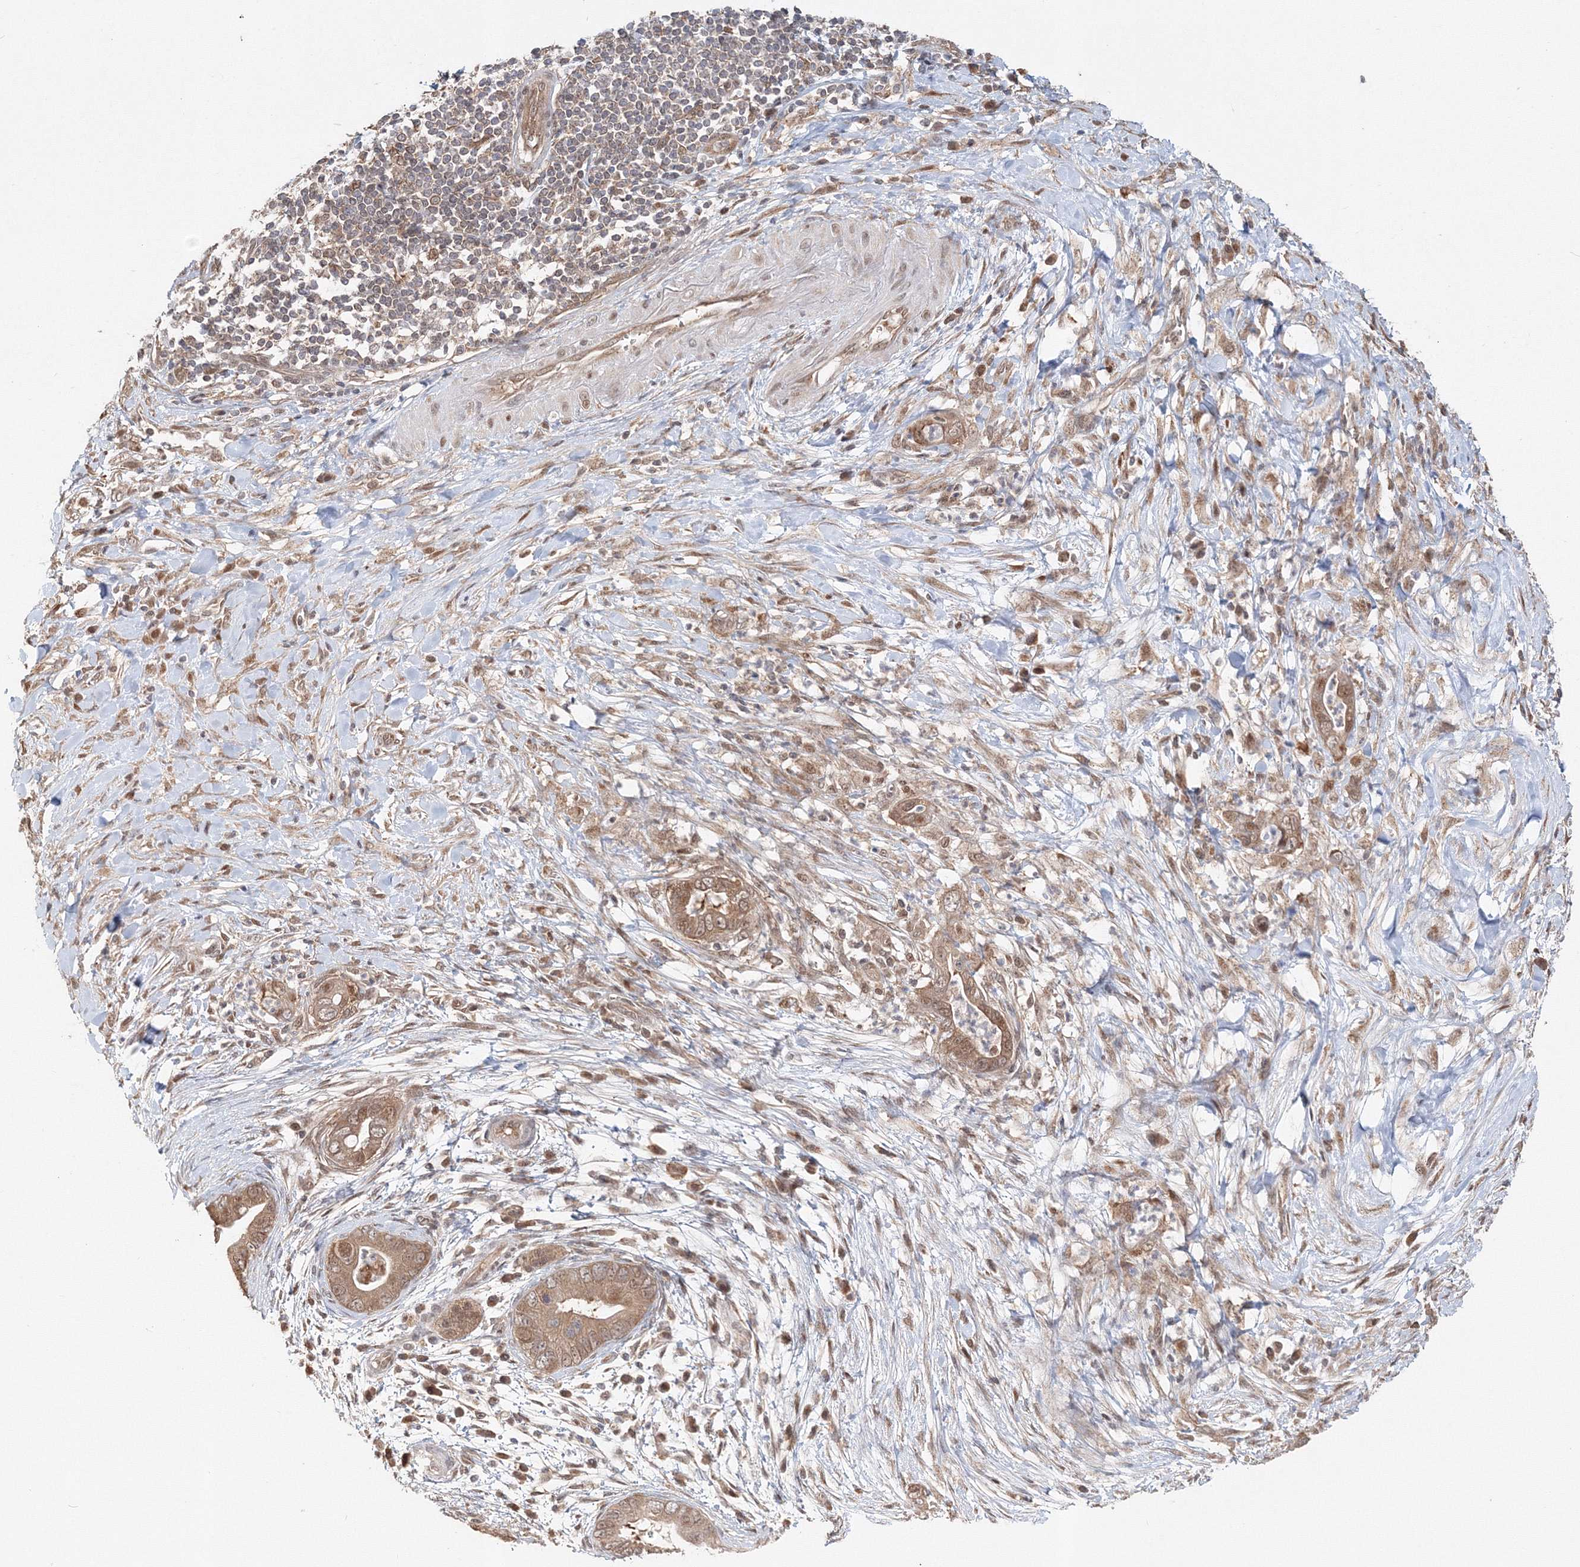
{"staining": {"intensity": "moderate", "quantity": ">75%", "location": "cytoplasmic/membranous"}, "tissue": "pancreatic cancer", "cell_type": "Tumor cells", "image_type": "cancer", "snomed": [{"axis": "morphology", "description": "Adenocarcinoma, NOS"}, {"axis": "topography", "description": "Pancreas"}], "caption": "The immunohistochemical stain labels moderate cytoplasmic/membranous staining in tumor cells of pancreatic adenocarcinoma tissue. The protein of interest is stained brown, and the nuclei are stained in blue (DAB IHC with brightfield microscopy, high magnification).", "gene": "PSMD6", "patient": {"sex": "male", "age": 75}}